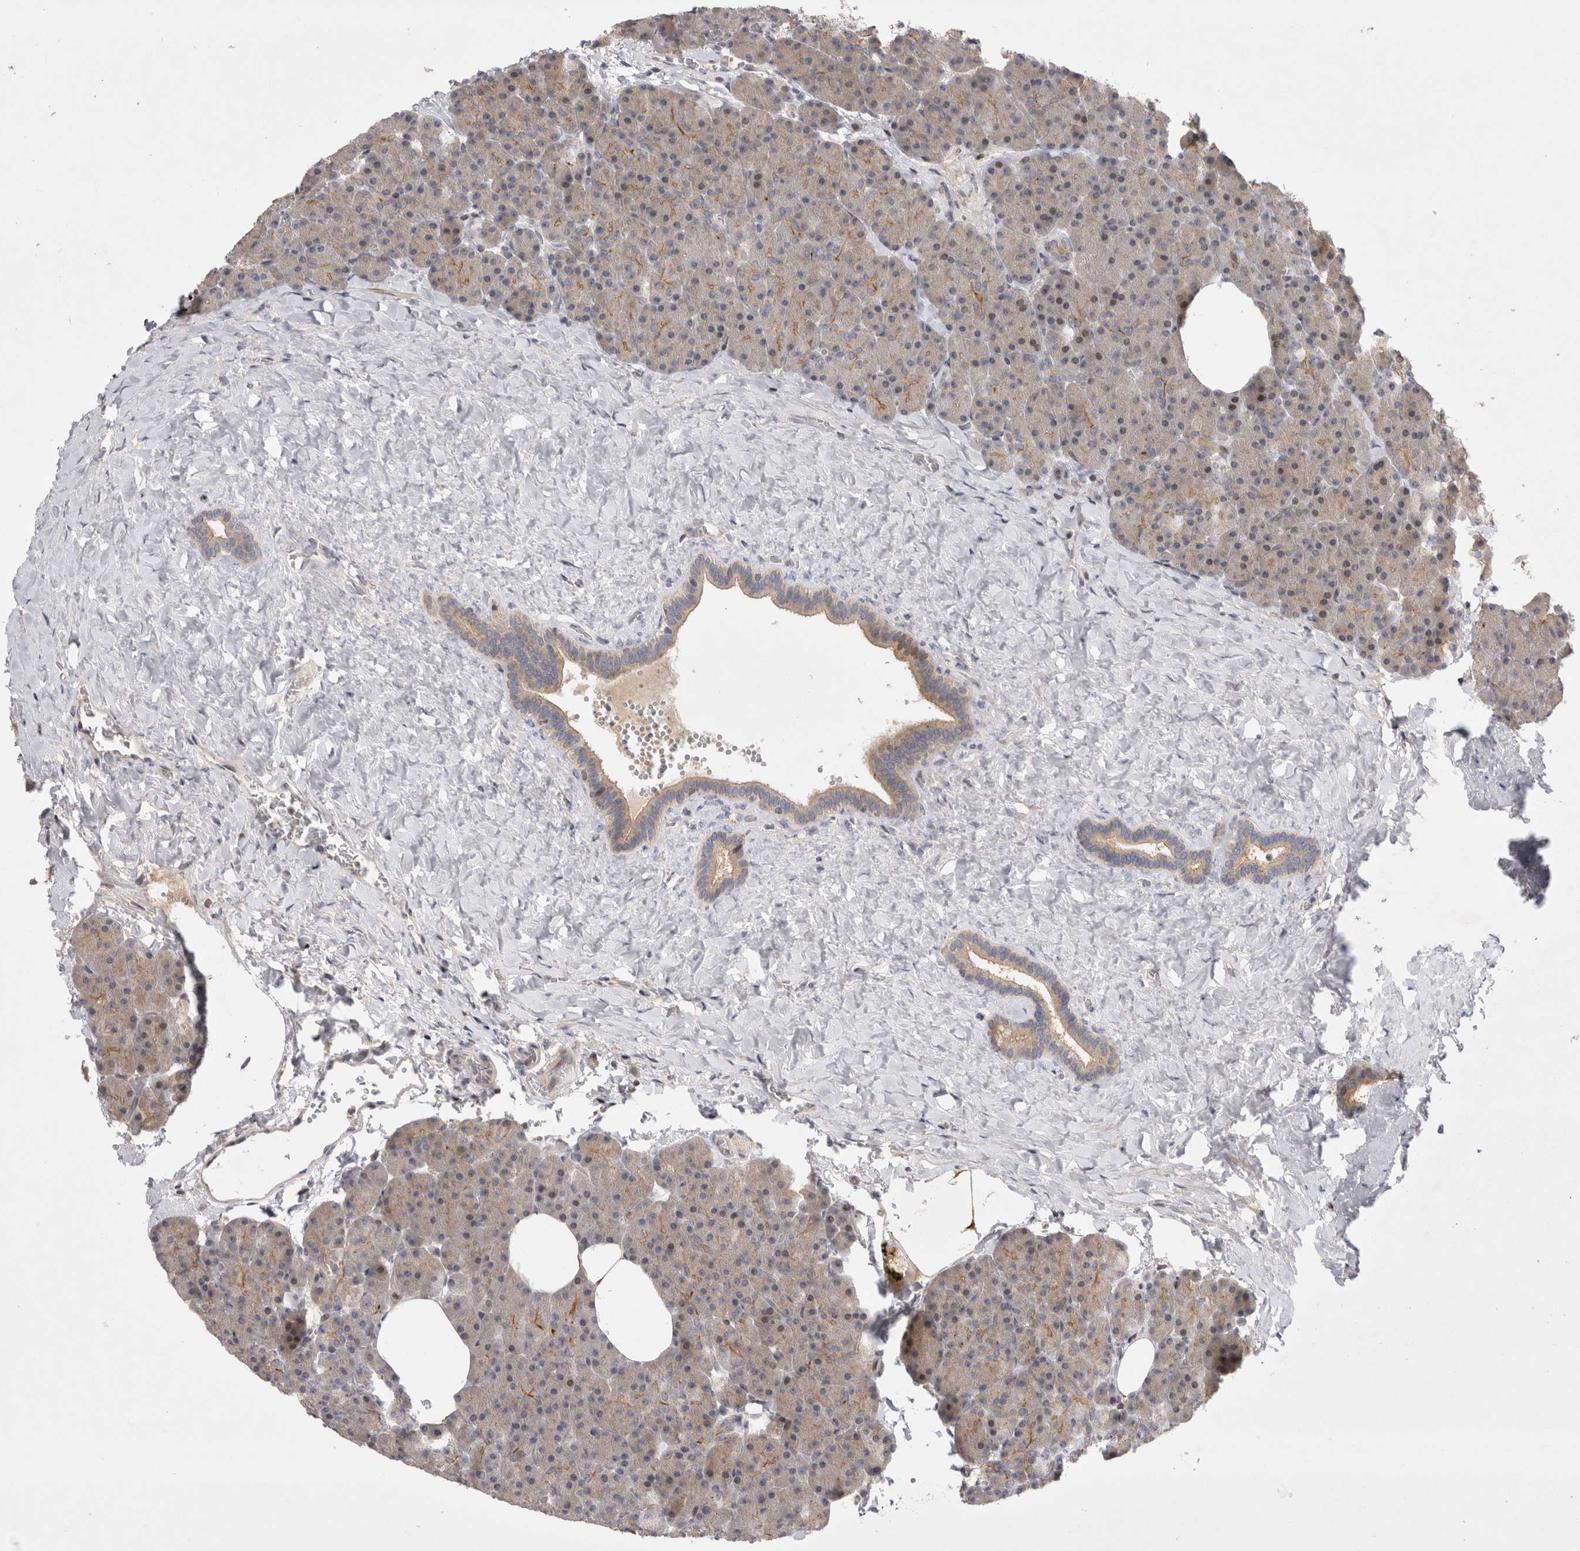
{"staining": {"intensity": "moderate", "quantity": "<25%", "location": "cytoplasmic/membranous"}, "tissue": "pancreas", "cell_type": "Exocrine glandular cells", "image_type": "normal", "snomed": [{"axis": "morphology", "description": "Normal tissue, NOS"}, {"axis": "morphology", "description": "Carcinoid, malignant, NOS"}, {"axis": "topography", "description": "Pancreas"}], "caption": "Exocrine glandular cells reveal low levels of moderate cytoplasmic/membranous staining in approximately <25% of cells in benign human pancreas. The protein of interest is stained brown, and the nuclei are stained in blue (DAB (3,3'-diaminobenzidine) IHC with brightfield microscopy, high magnification).", "gene": "PLEKHM1", "patient": {"sex": "female", "age": 35}}